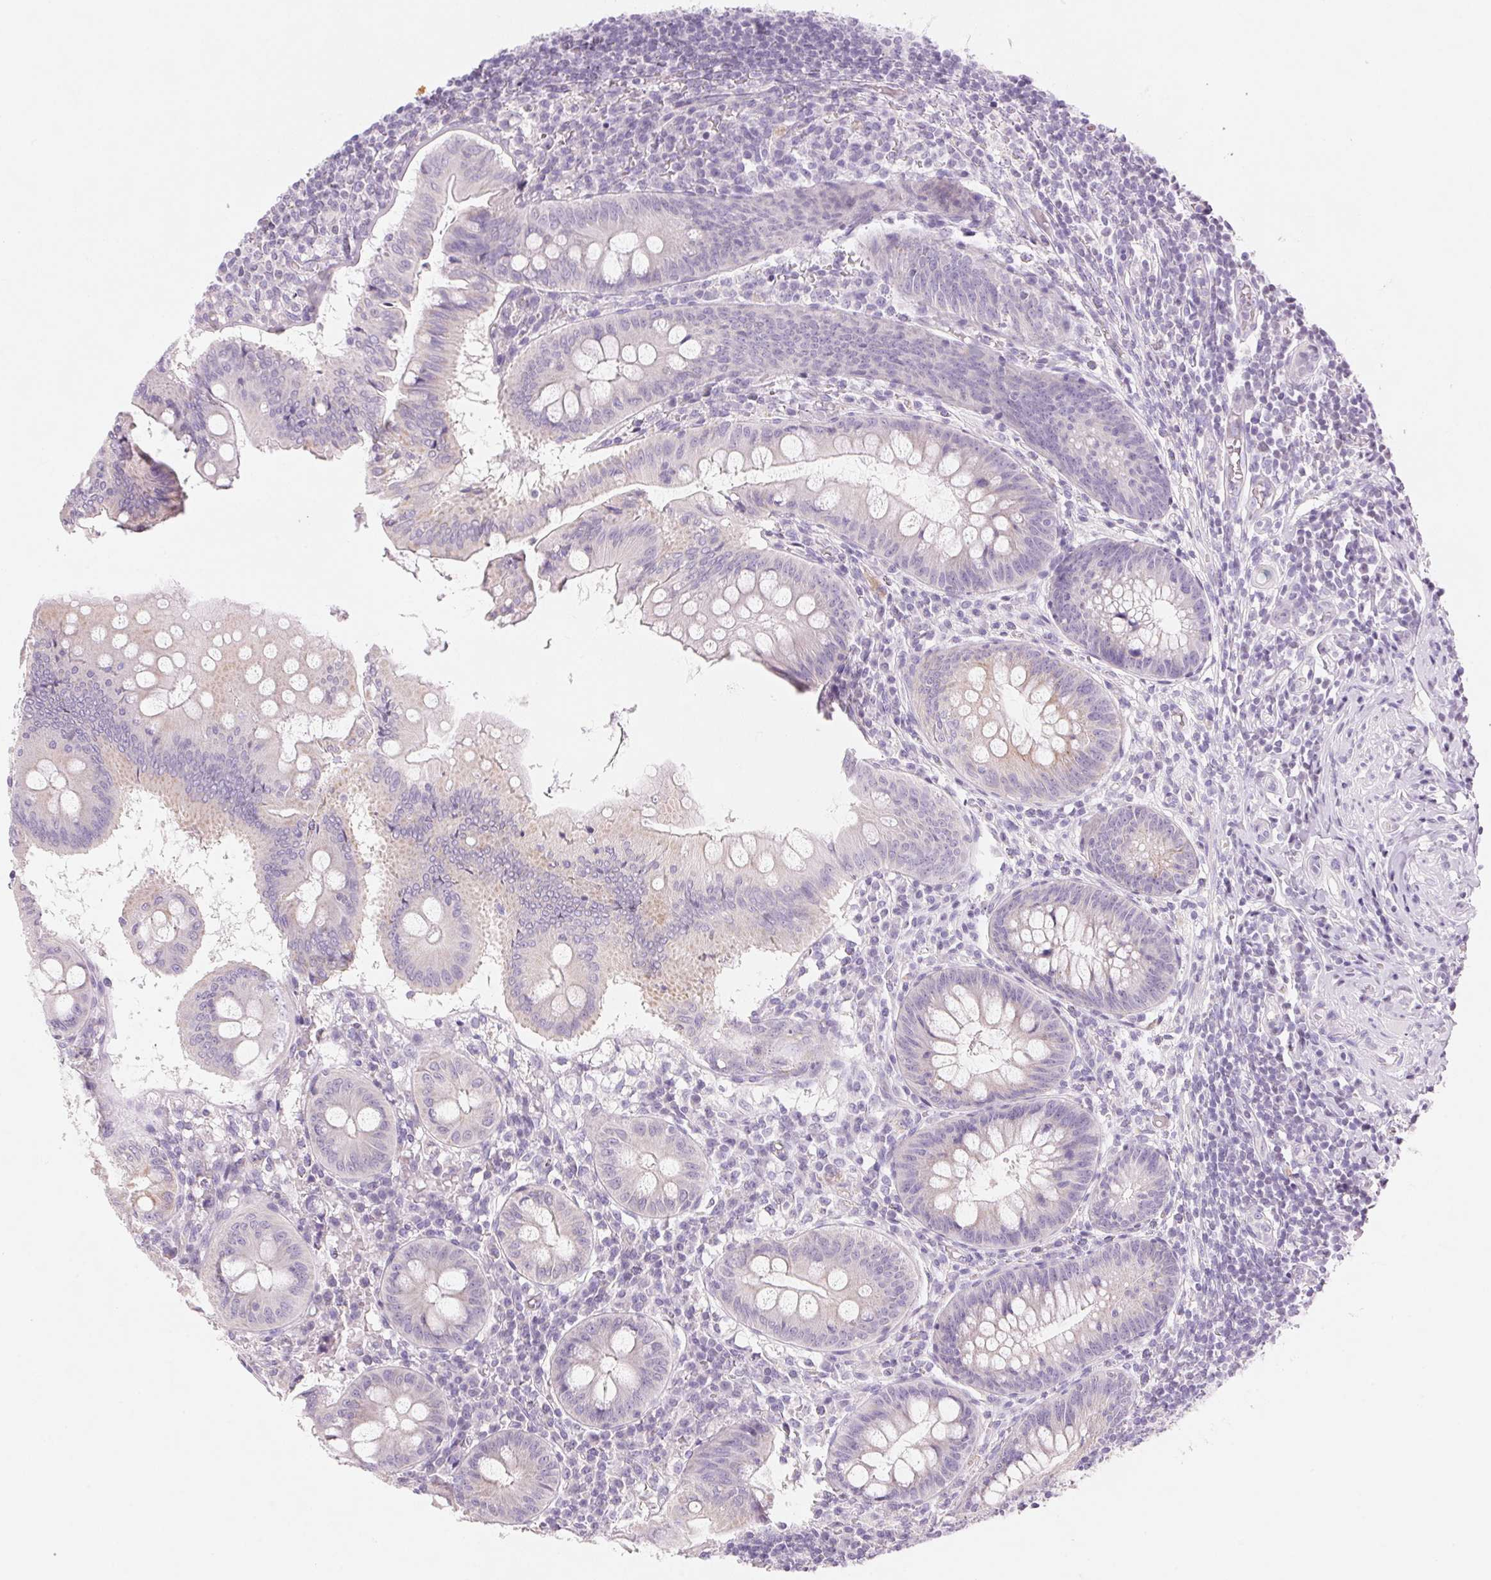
{"staining": {"intensity": "negative", "quantity": "none", "location": "none"}, "tissue": "appendix", "cell_type": "Glandular cells", "image_type": "normal", "snomed": [{"axis": "morphology", "description": "Normal tissue, NOS"}, {"axis": "morphology", "description": "Inflammation, NOS"}, {"axis": "topography", "description": "Appendix"}], "caption": "Glandular cells show no significant protein staining in normal appendix. (DAB (3,3'-diaminobenzidine) immunohistochemistry, high magnification).", "gene": "CYP11B1", "patient": {"sex": "male", "age": 16}}